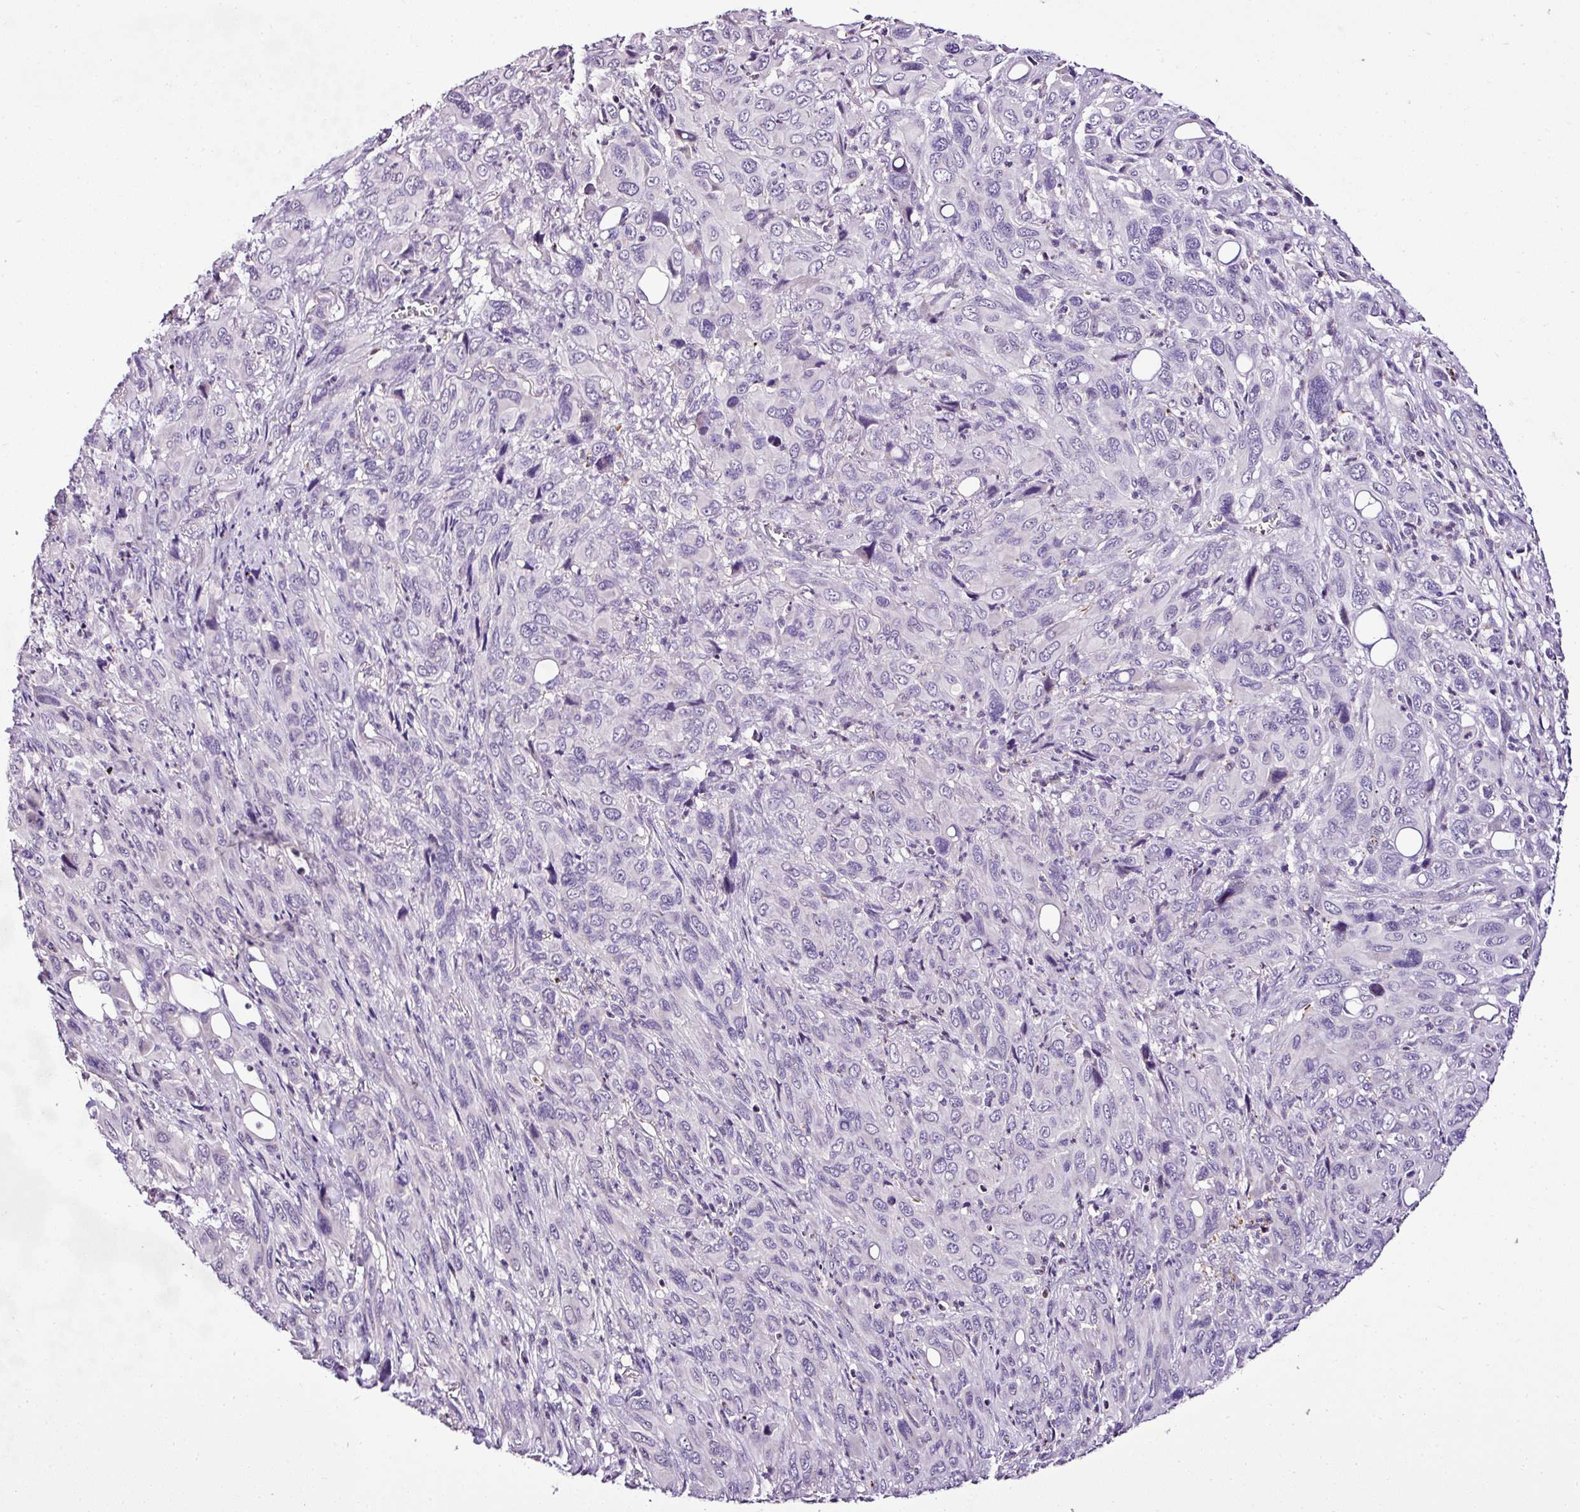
{"staining": {"intensity": "negative", "quantity": "none", "location": "none"}, "tissue": "melanoma", "cell_type": "Tumor cells", "image_type": "cancer", "snomed": [{"axis": "morphology", "description": "Malignant melanoma, Metastatic site"}, {"axis": "topography", "description": "Lung"}], "caption": "Melanoma stained for a protein using IHC shows no expression tumor cells.", "gene": "ESR1", "patient": {"sex": "male", "age": 48}}